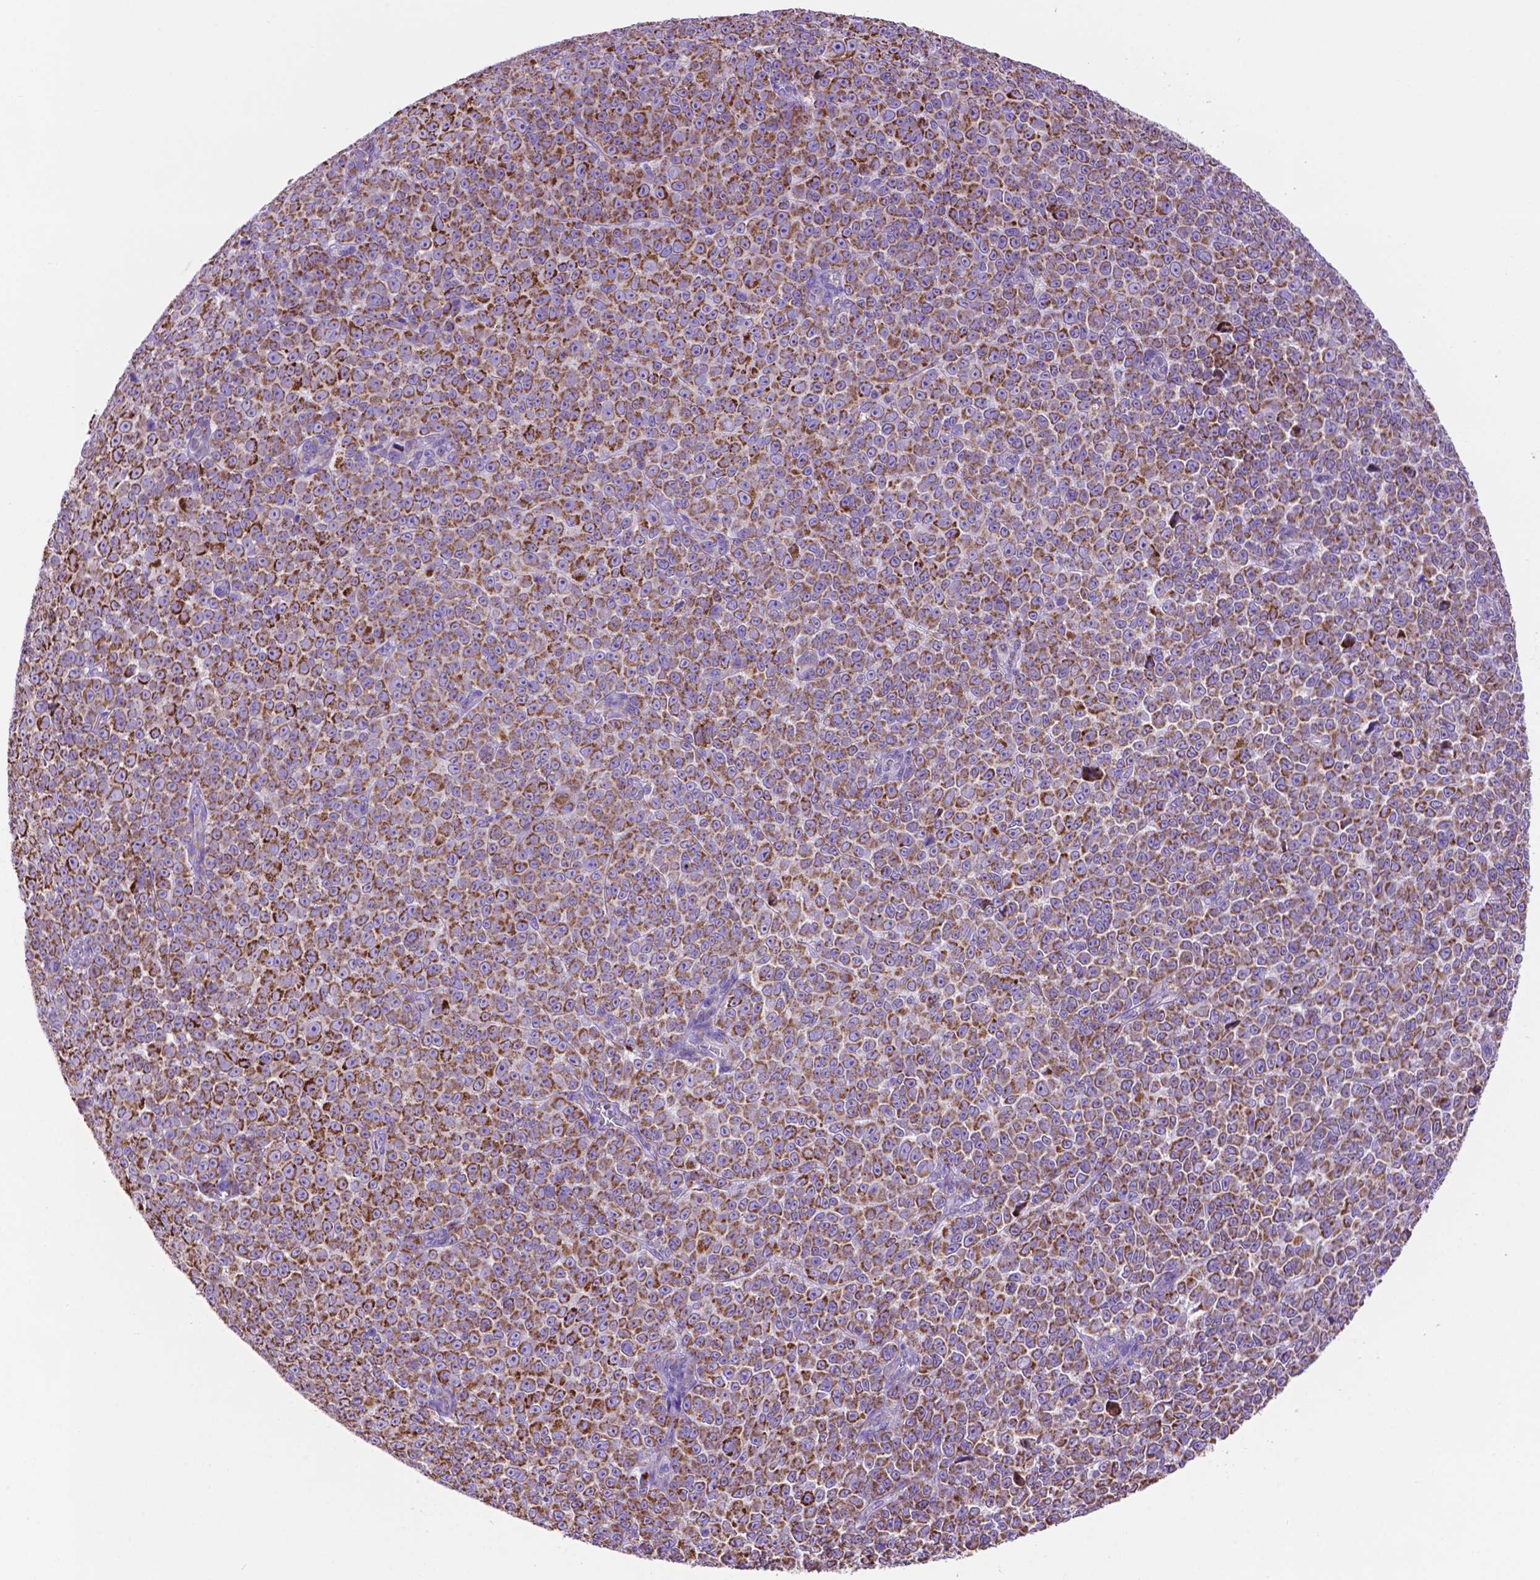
{"staining": {"intensity": "strong", "quantity": ">75%", "location": "cytoplasmic/membranous"}, "tissue": "melanoma", "cell_type": "Tumor cells", "image_type": "cancer", "snomed": [{"axis": "morphology", "description": "Malignant melanoma, NOS"}, {"axis": "topography", "description": "Skin"}], "caption": "This photomicrograph displays malignant melanoma stained with immunohistochemistry (IHC) to label a protein in brown. The cytoplasmic/membranous of tumor cells show strong positivity for the protein. Nuclei are counter-stained blue.", "gene": "GDPD5", "patient": {"sex": "female", "age": 95}}